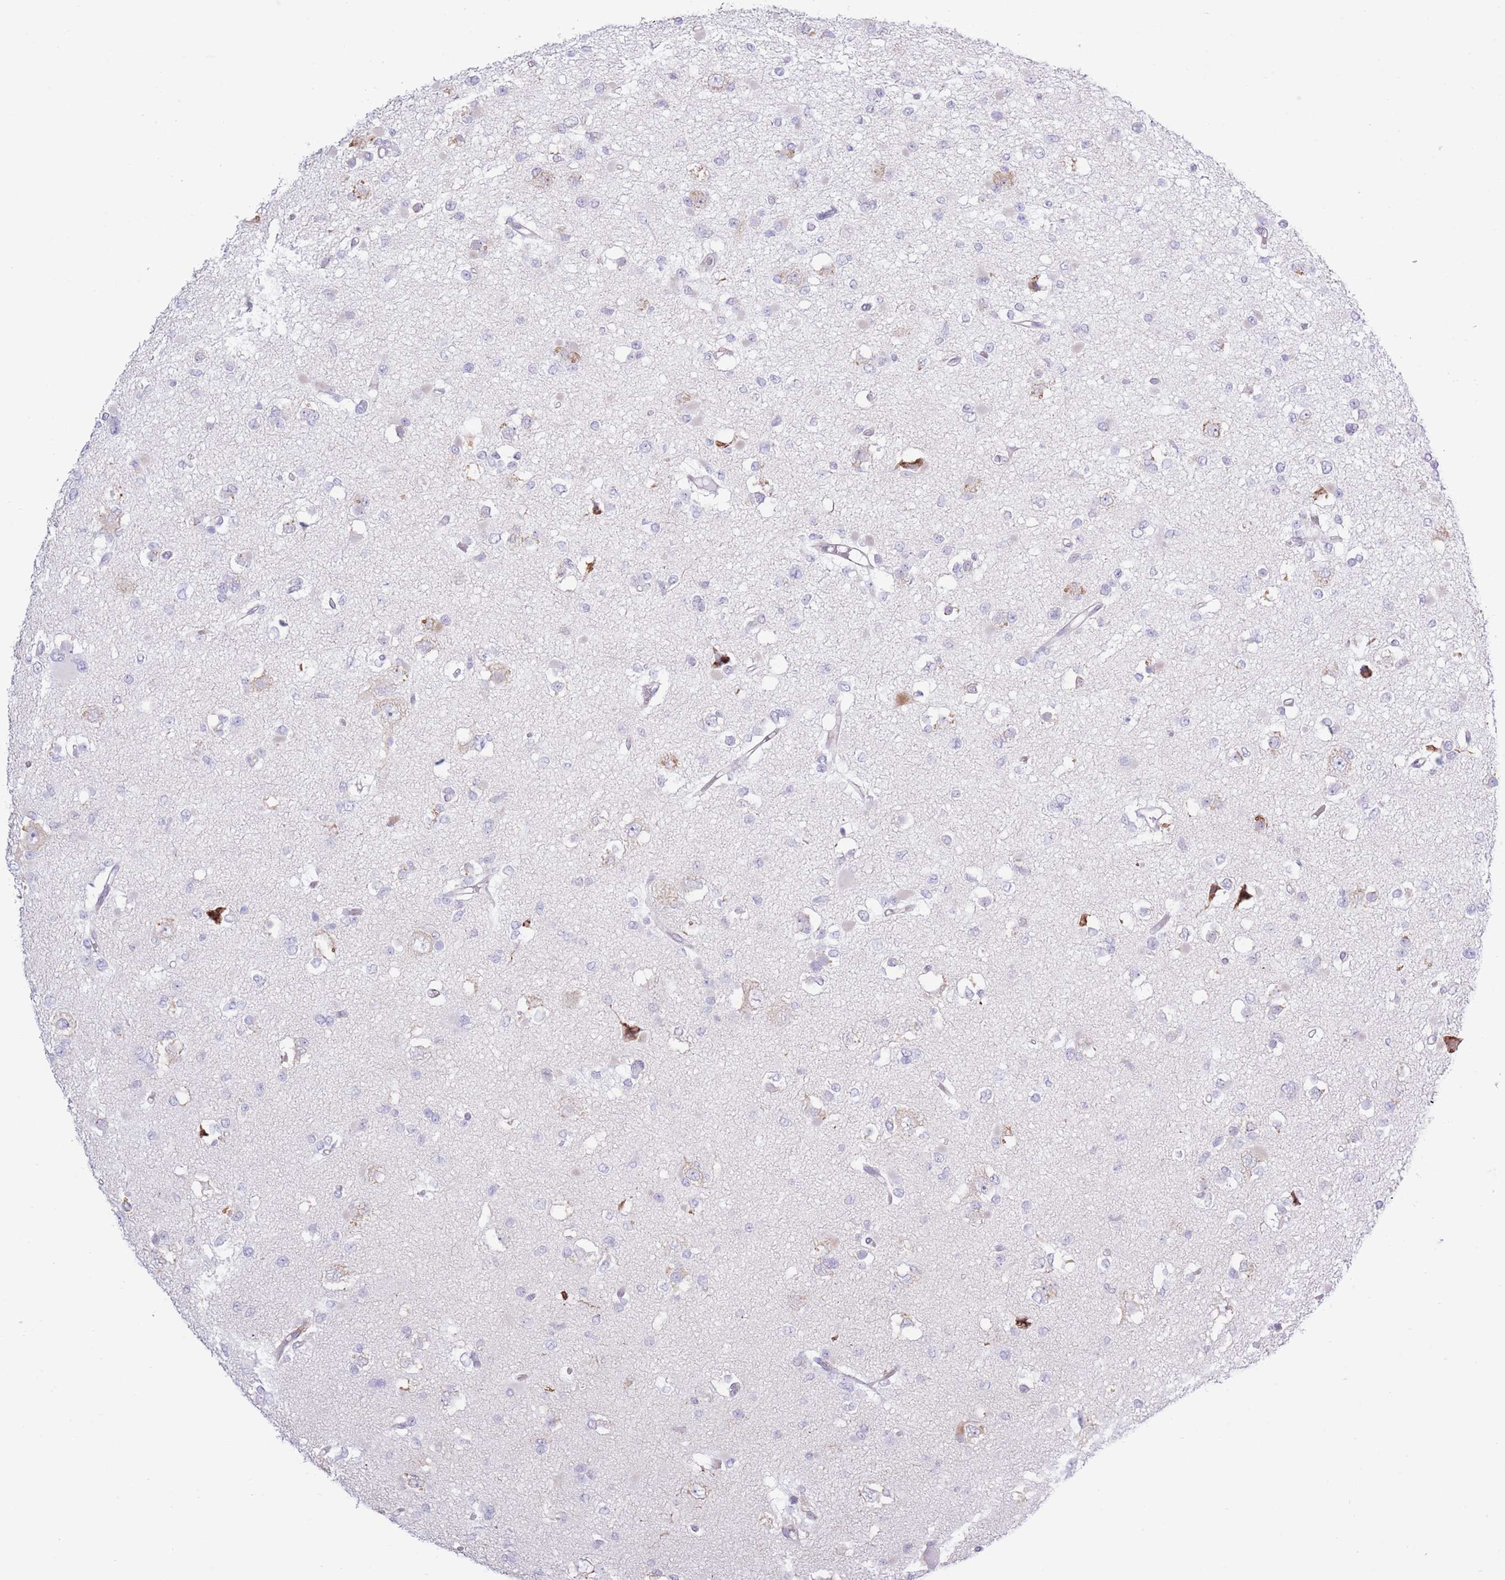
{"staining": {"intensity": "weak", "quantity": "<25%", "location": "cytoplasmic/membranous"}, "tissue": "glioma", "cell_type": "Tumor cells", "image_type": "cancer", "snomed": [{"axis": "morphology", "description": "Glioma, malignant, Low grade"}, {"axis": "topography", "description": "Brain"}], "caption": "Photomicrograph shows no protein expression in tumor cells of malignant glioma (low-grade) tissue.", "gene": "MYDGF", "patient": {"sex": "female", "age": 22}}